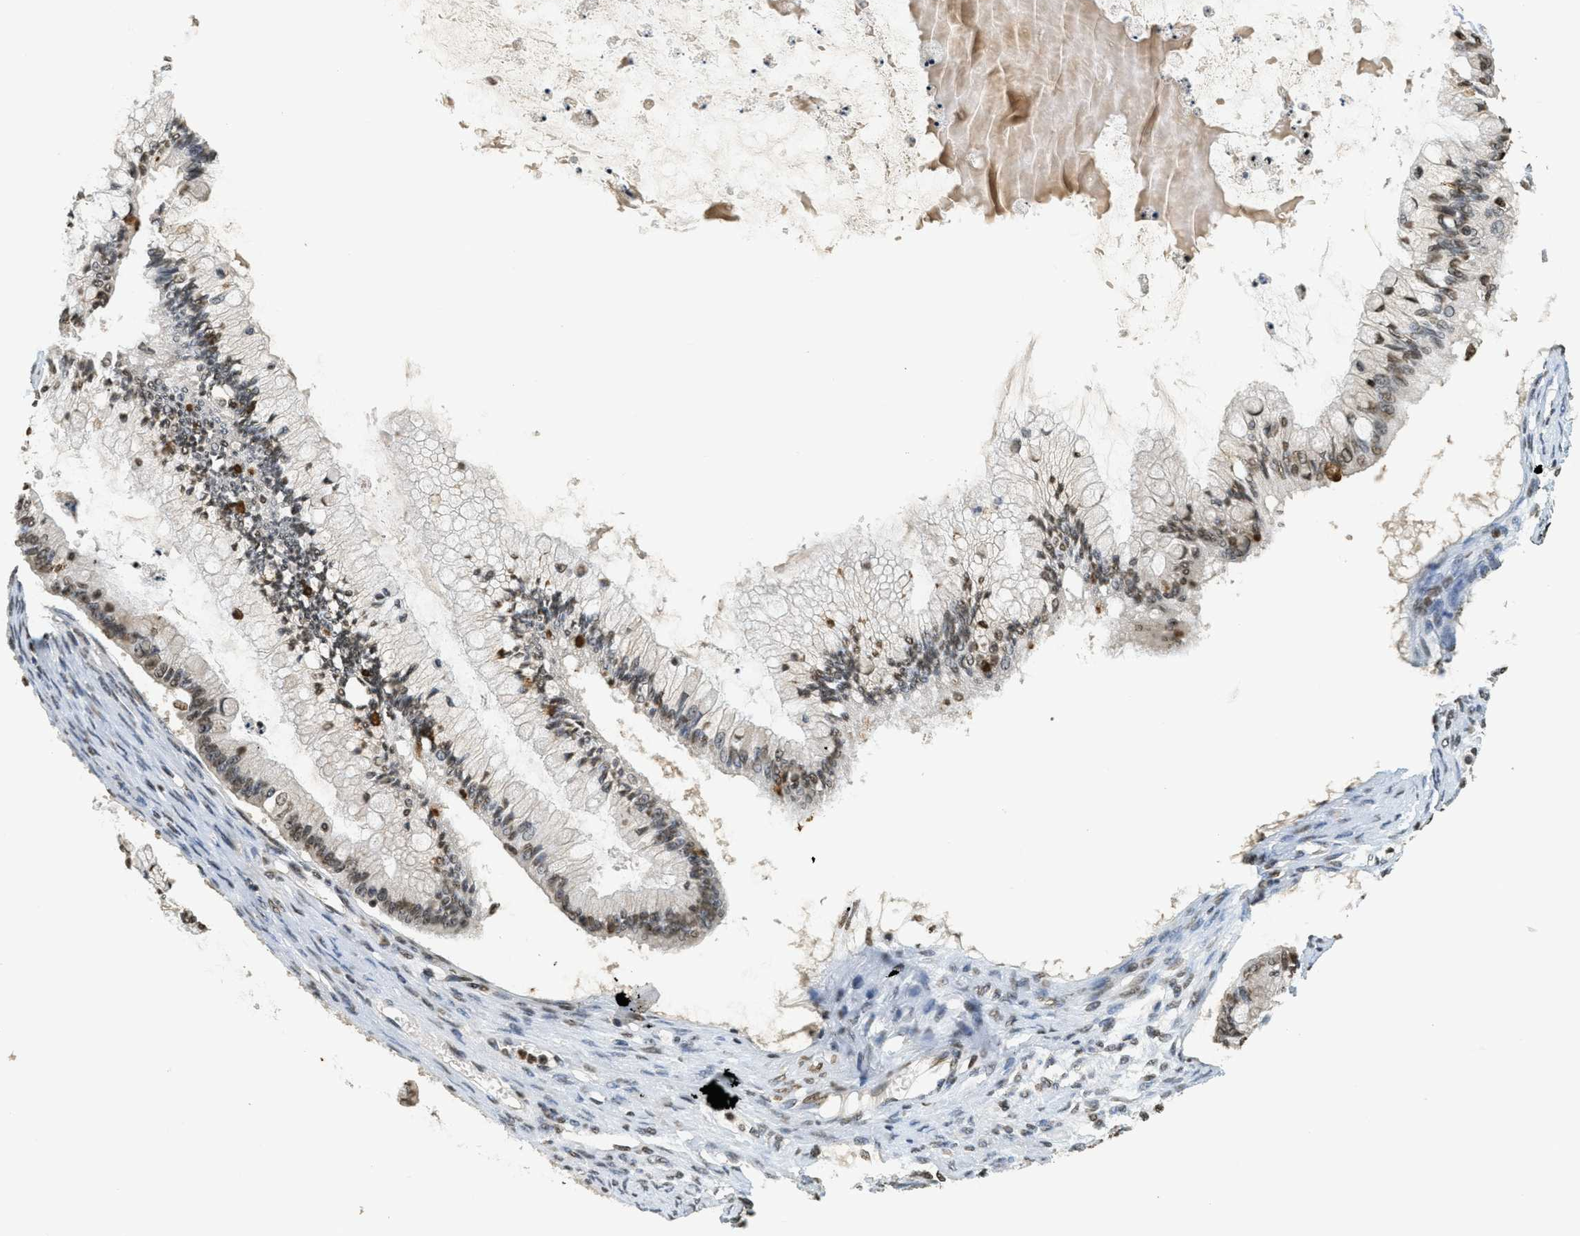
{"staining": {"intensity": "moderate", "quantity": ">75%", "location": "nuclear"}, "tissue": "ovarian cancer", "cell_type": "Tumor cells", "image_type": "cancer", "snomed": [{"axis": "morphology", "description": "Cystadenocarcinoma, mucinous, NOS"}, {"axis": "topography", "description": "Ovary"}], "caption": "Ovarian mucinous cystadenocarcinoma was stained to show a protein in brown. There is medium levels of moderate nuclear expression in approximately >75% of tumor cells. (DAB = brown stain, brightfield microscopy at high magnification).", "gene": "LDB2", "patient": {"sex": "female", "age": 57}}